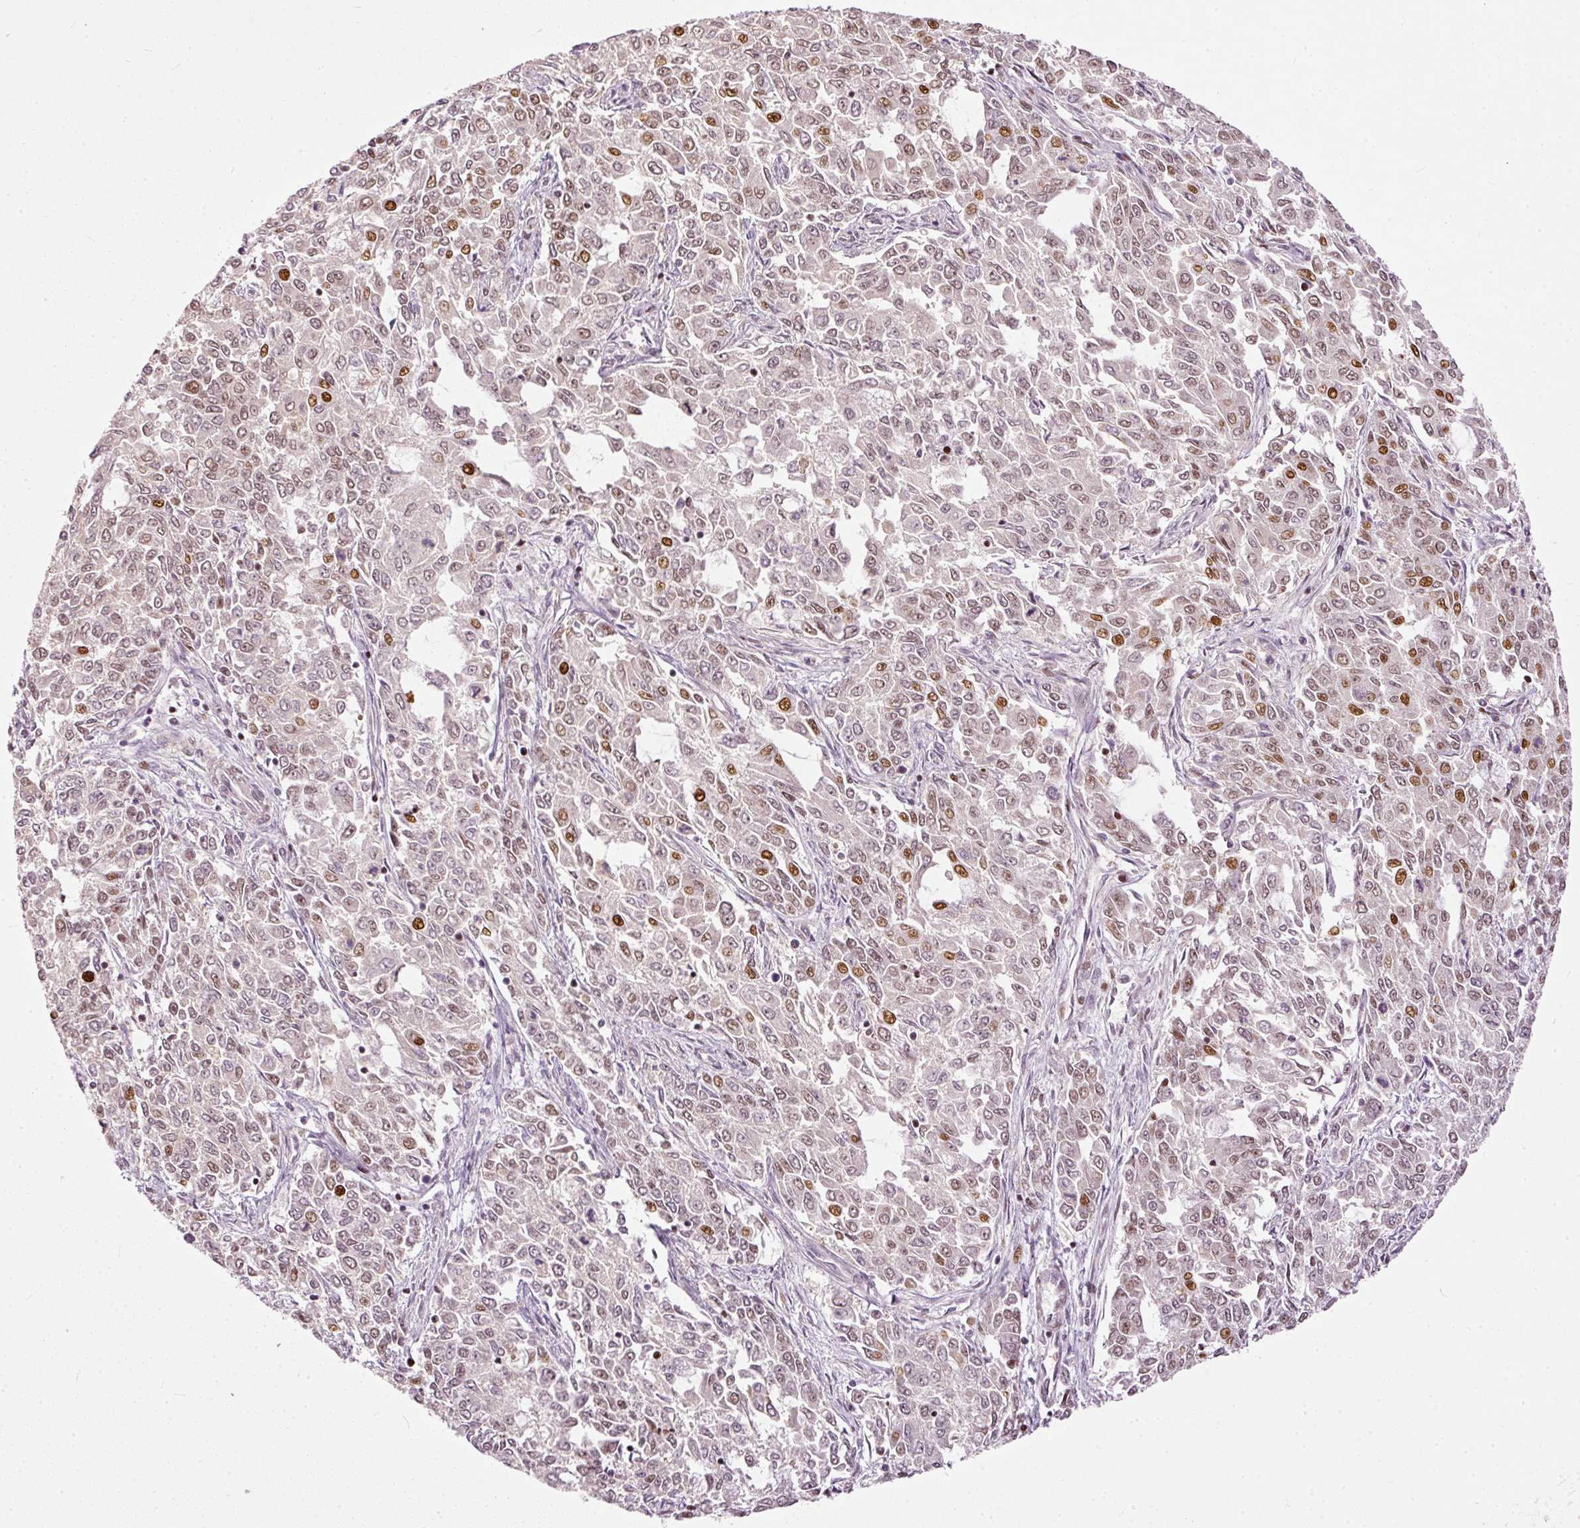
{"staining": {"intensity": "moderate", "quantity": "25%-75%", "location": "nuclear"}, "tissue": "endometrial cancer", "cell_type": "Tumor cells", "image_type": "cancer", "snomed": [{"axis": "morphology", "description": "Adenocarcinoma, NOS"}, {"axis": "topography", "description": "Endometrium"}], "caption": "An image showing moderate nuclear positivity in about 25%-75% of tumor cells in adenocarcinoma (endometrial), as visualized by brown immunohistochemical staining.", "gene": "ZNF778", "patient": {"sex": "female", "age": 50}}